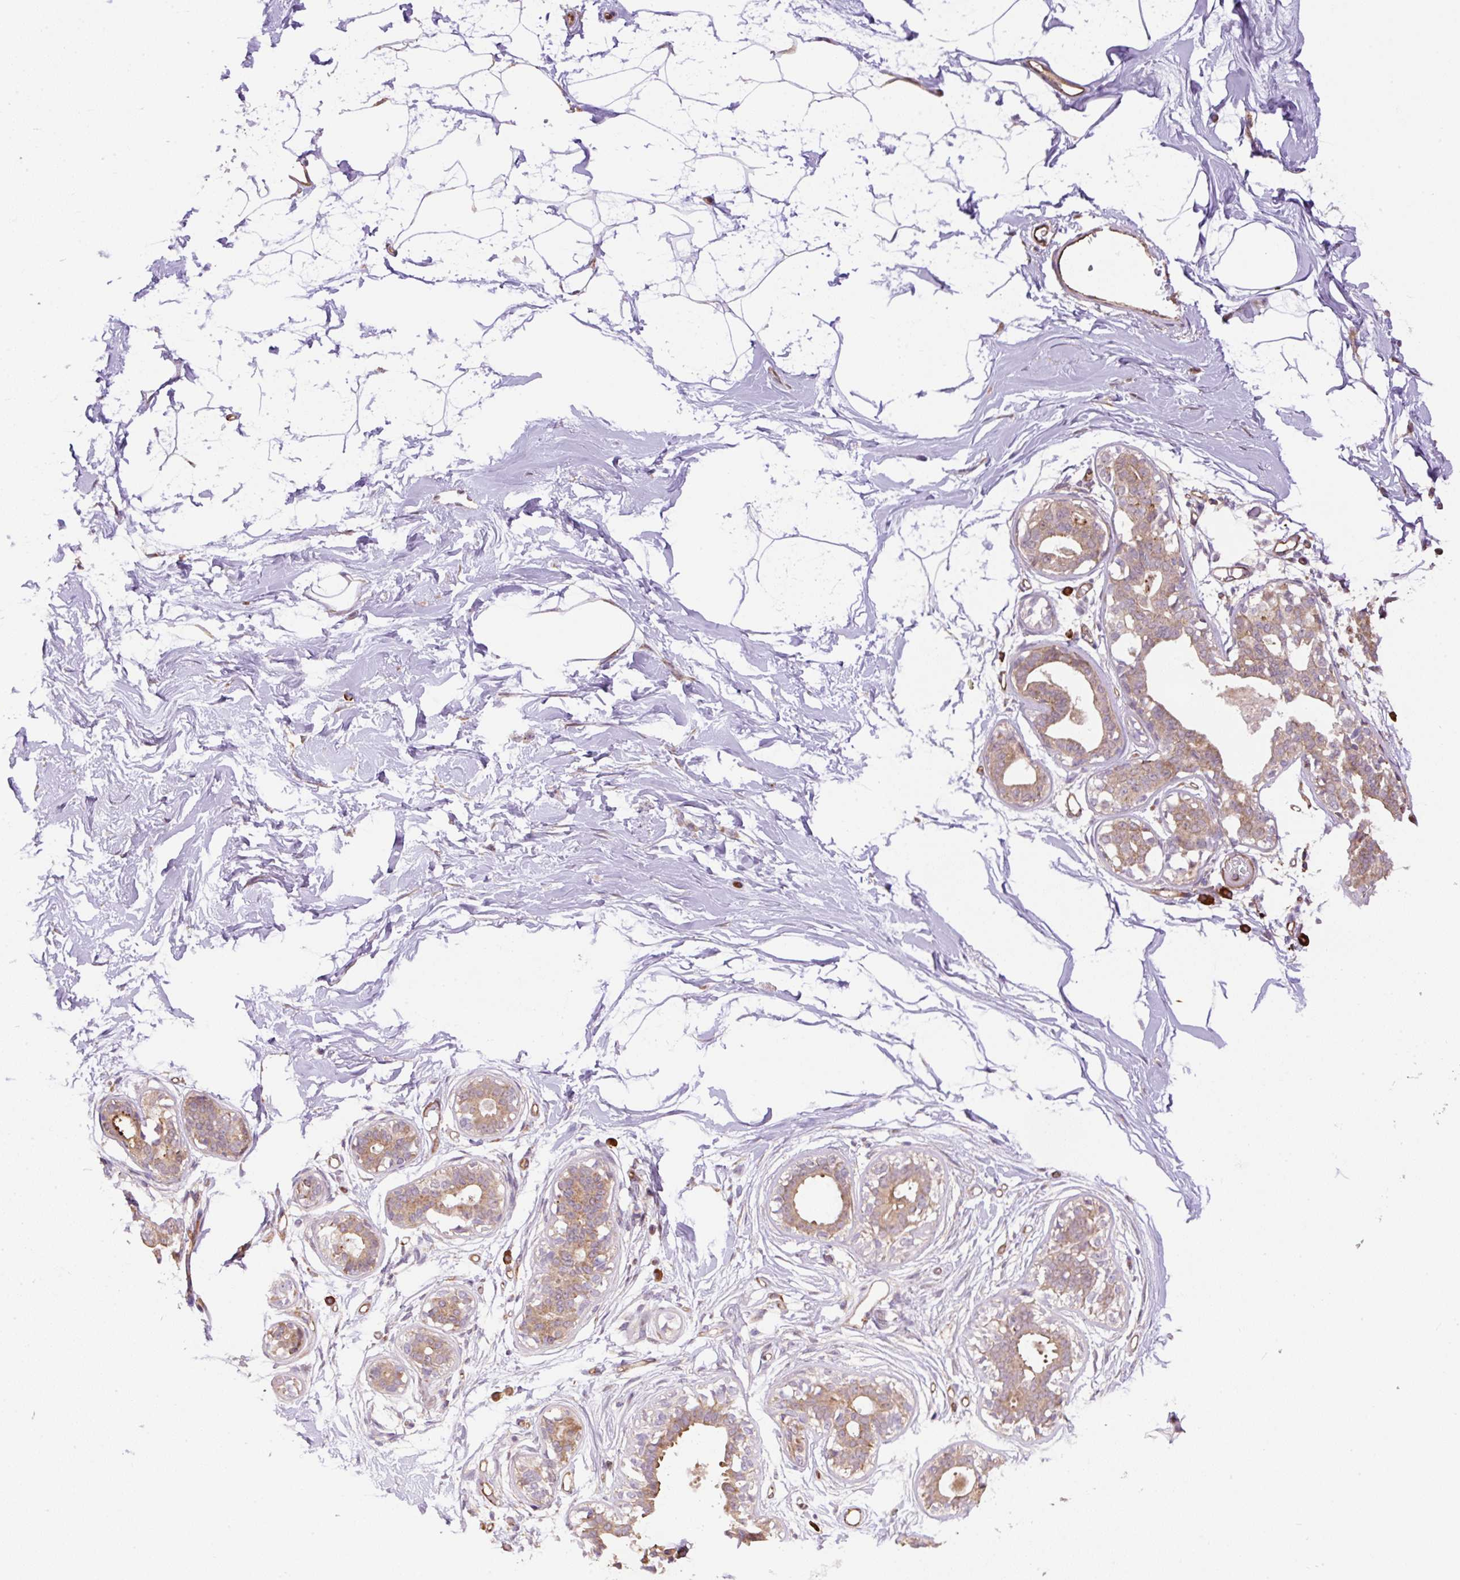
{"staining": {"intensity": "negative", "quantity": "none", "location": "none"}, "tissue": "breast", "cell_type": "Adipocytes", "image_type": "normal", "snomed": [{"axis": "morphology", "description": "Normal tissue, NOS"}, {"axis": "topography", "description": "Breast"}], "caption": "DAB immunohistochemical staining of unremarkable breast displays no significant expression in adipocytes.", "gene": "PPME1", "patient": {"sex": "female", "age": 45}}